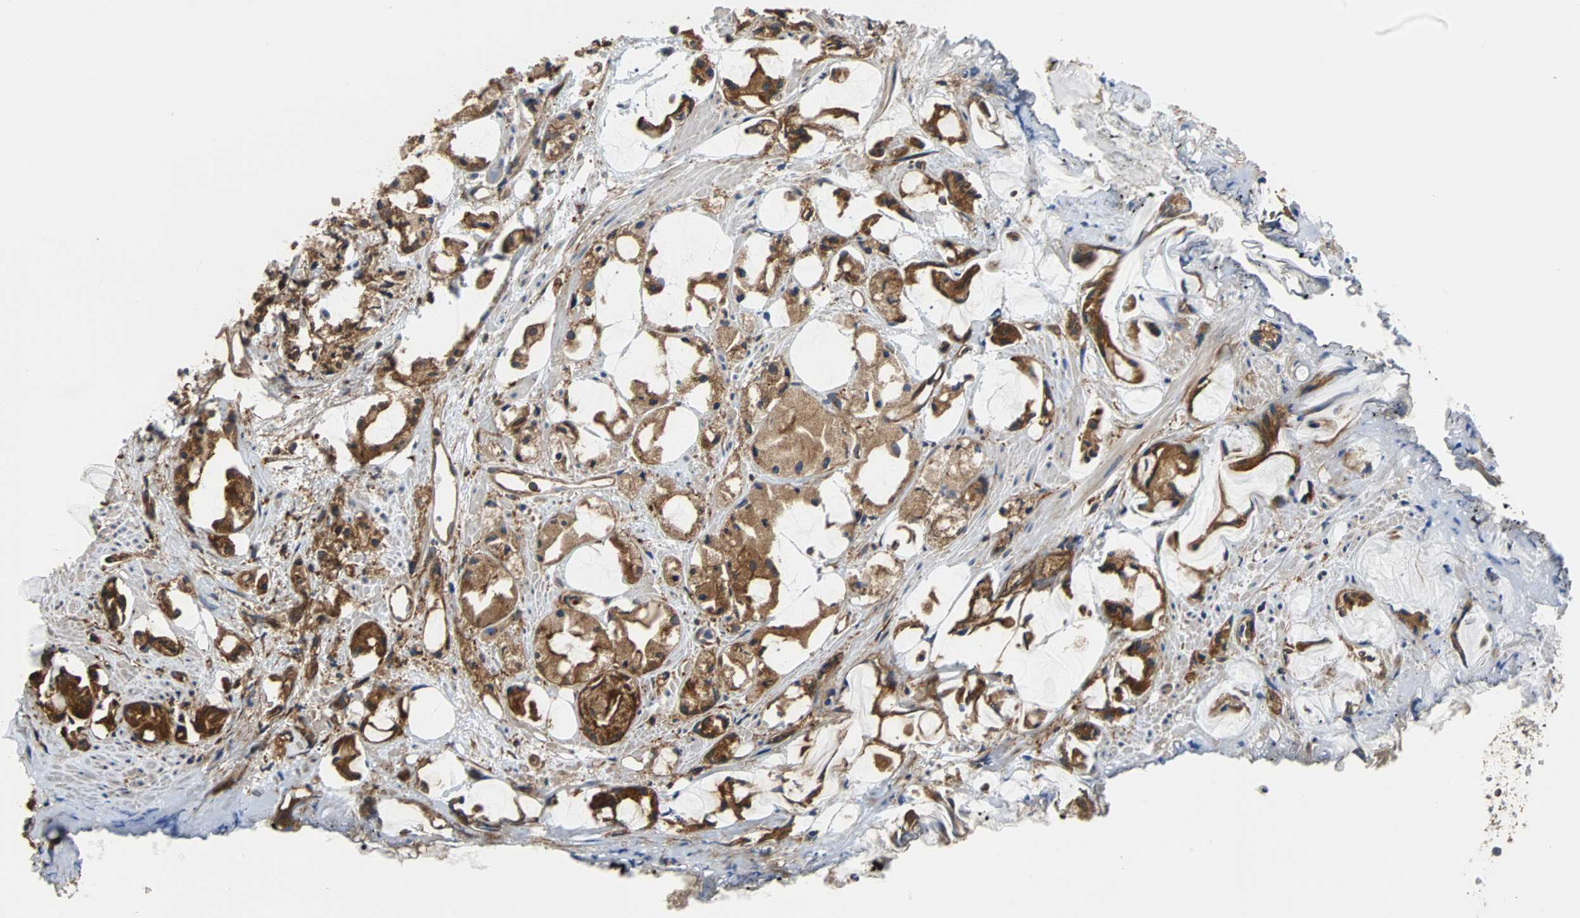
{"staining": {"intensity": "strong", "quantity": ">75%", "location": "cytoplasmic/membranous"}, "tissue": "prostate cancer", "cell_type": "Tumor cells", "image_type": "cancer", "snomed": [{"axis": "morphology", "description": "Adenocarcinoma, High grade"}, {"axis": "topography", "description": "Prostate"}], "caption": "Brown immunohistochemical staining in prostate cancer demonstrates strong cytoplasmic/membranous staining in about >75% of tumor cells. (brown staining indicates protein expression, while blue staining denotes nuclei).", "gene": "RELA", "patient": {"sex": "male", "age": 85}}